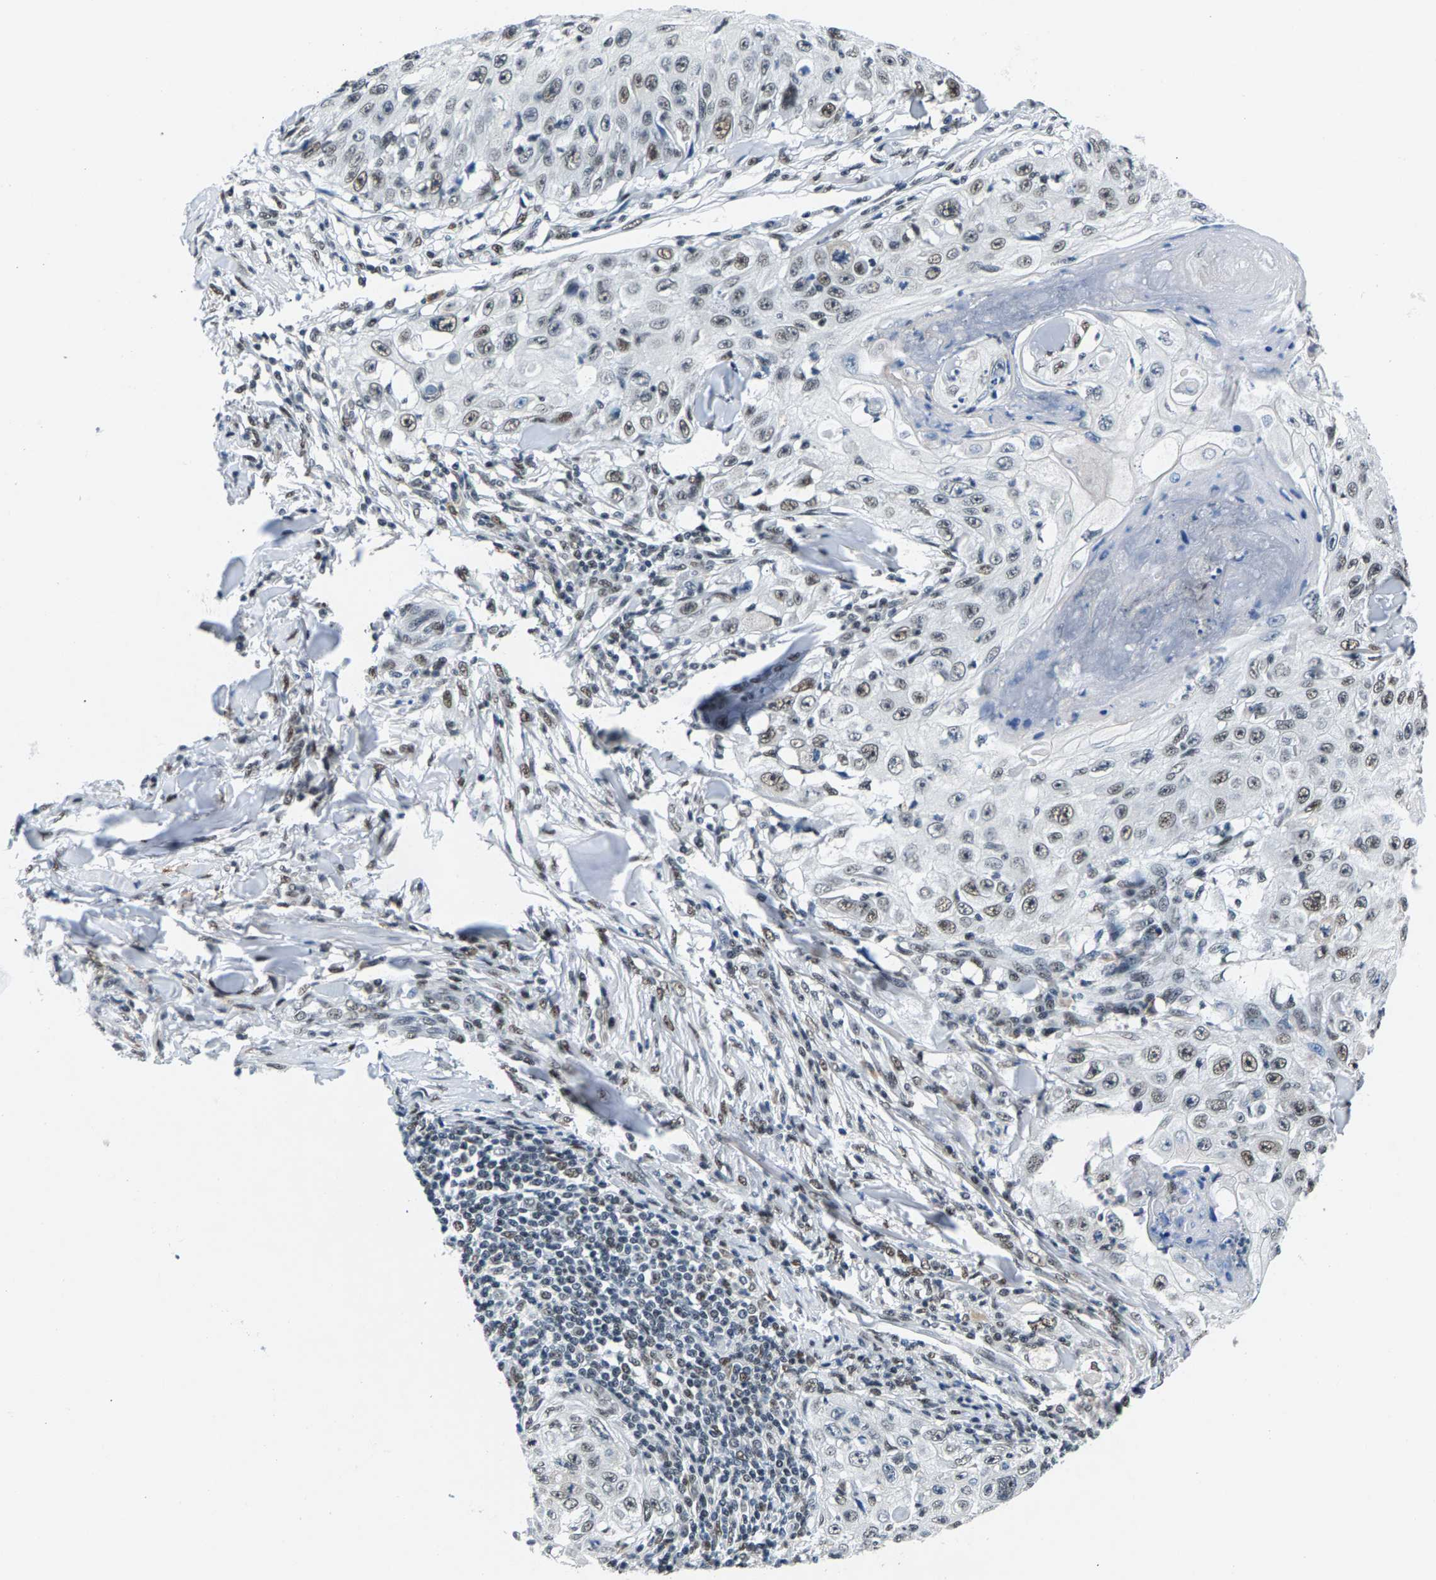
{"staining": {"intensity": "weak", "quantity": "25%-75%", "location": "nuclear"}, "tissue": "skin cancer", "cell_type": "Tumor cells", "image_type": "cancer", "snomed": [{"axis": "morphology", "description": "Squamous cell carcinoma, NOS"}, {"axis": "topography", "description": "Skin"}], "caption": "DAB (3,3'-diaminobenzidine) immunohistochemical staining of skin squamous cell carcinoma reveals weak nuclear protein staining in about 25%-75% of tumor cells. (DAB (3,3'-diaminobenzidine) IHC, brown staining for protein, blue staining for nuclei).", "gene": "ATF2", "patient": {"sex": "male", "age": 86}}